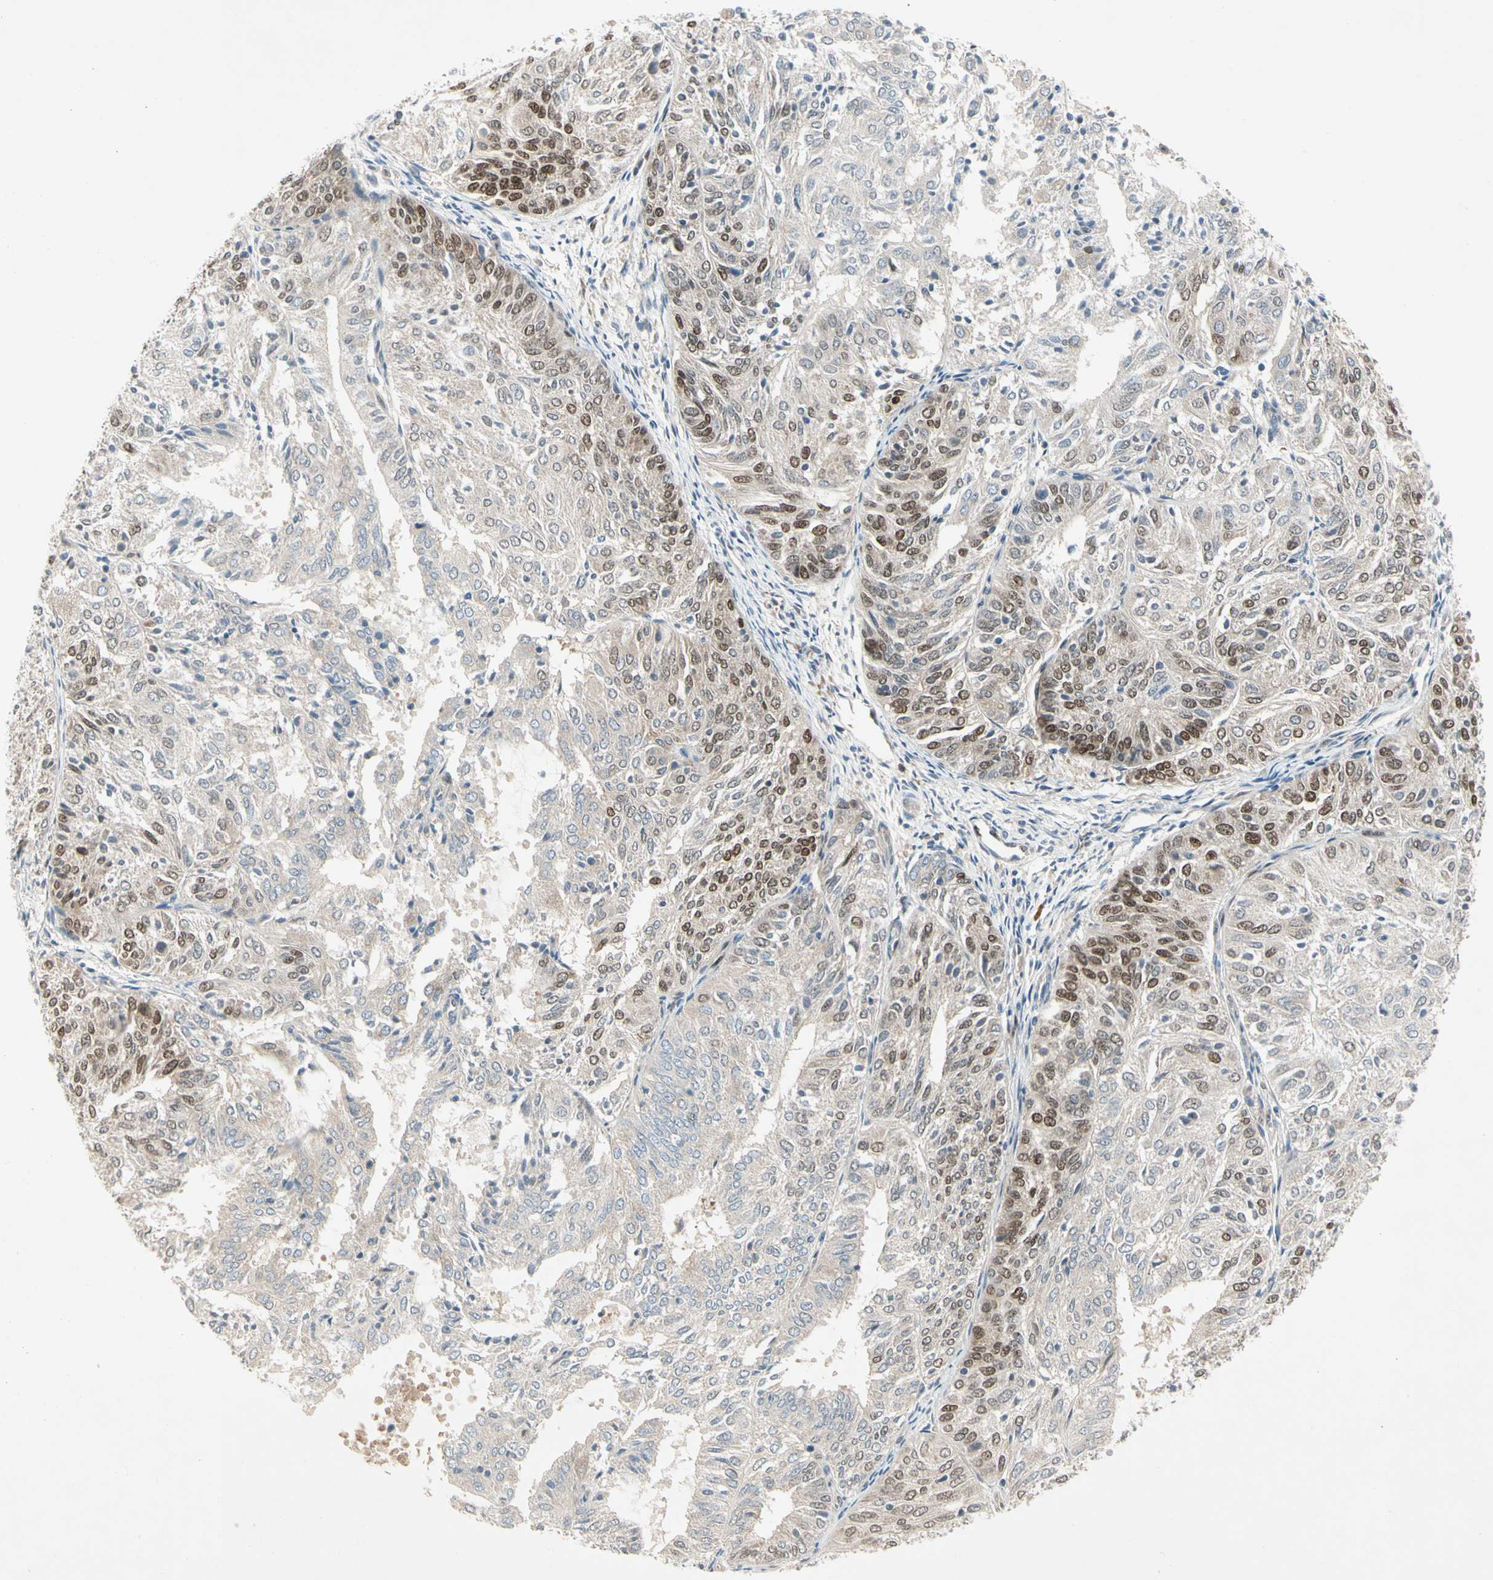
{"staining": {"intensity": "moderate", "quantity": "25%-75%", "location": "cytoplasmic/membranous,nuclear"}, "tissue": "endometrial cancer", "cell_type": "Tumor cells", "image_type": "cancer", "snomed": [{"axis": "morphology", "description": "Adenocarcinoma, NOS"}, {"axis": "topography", "description": "Uterus"}], "caption": "Adenocarcinoma (endometrial) stained for a protein (brown) demonstrates moderate cytoplasmic/membranous and nuclear positive expression in about 25%-75% of tumor cells.", "gene": "IL1R1", "patient": {"sex": "female", "age": 60}}